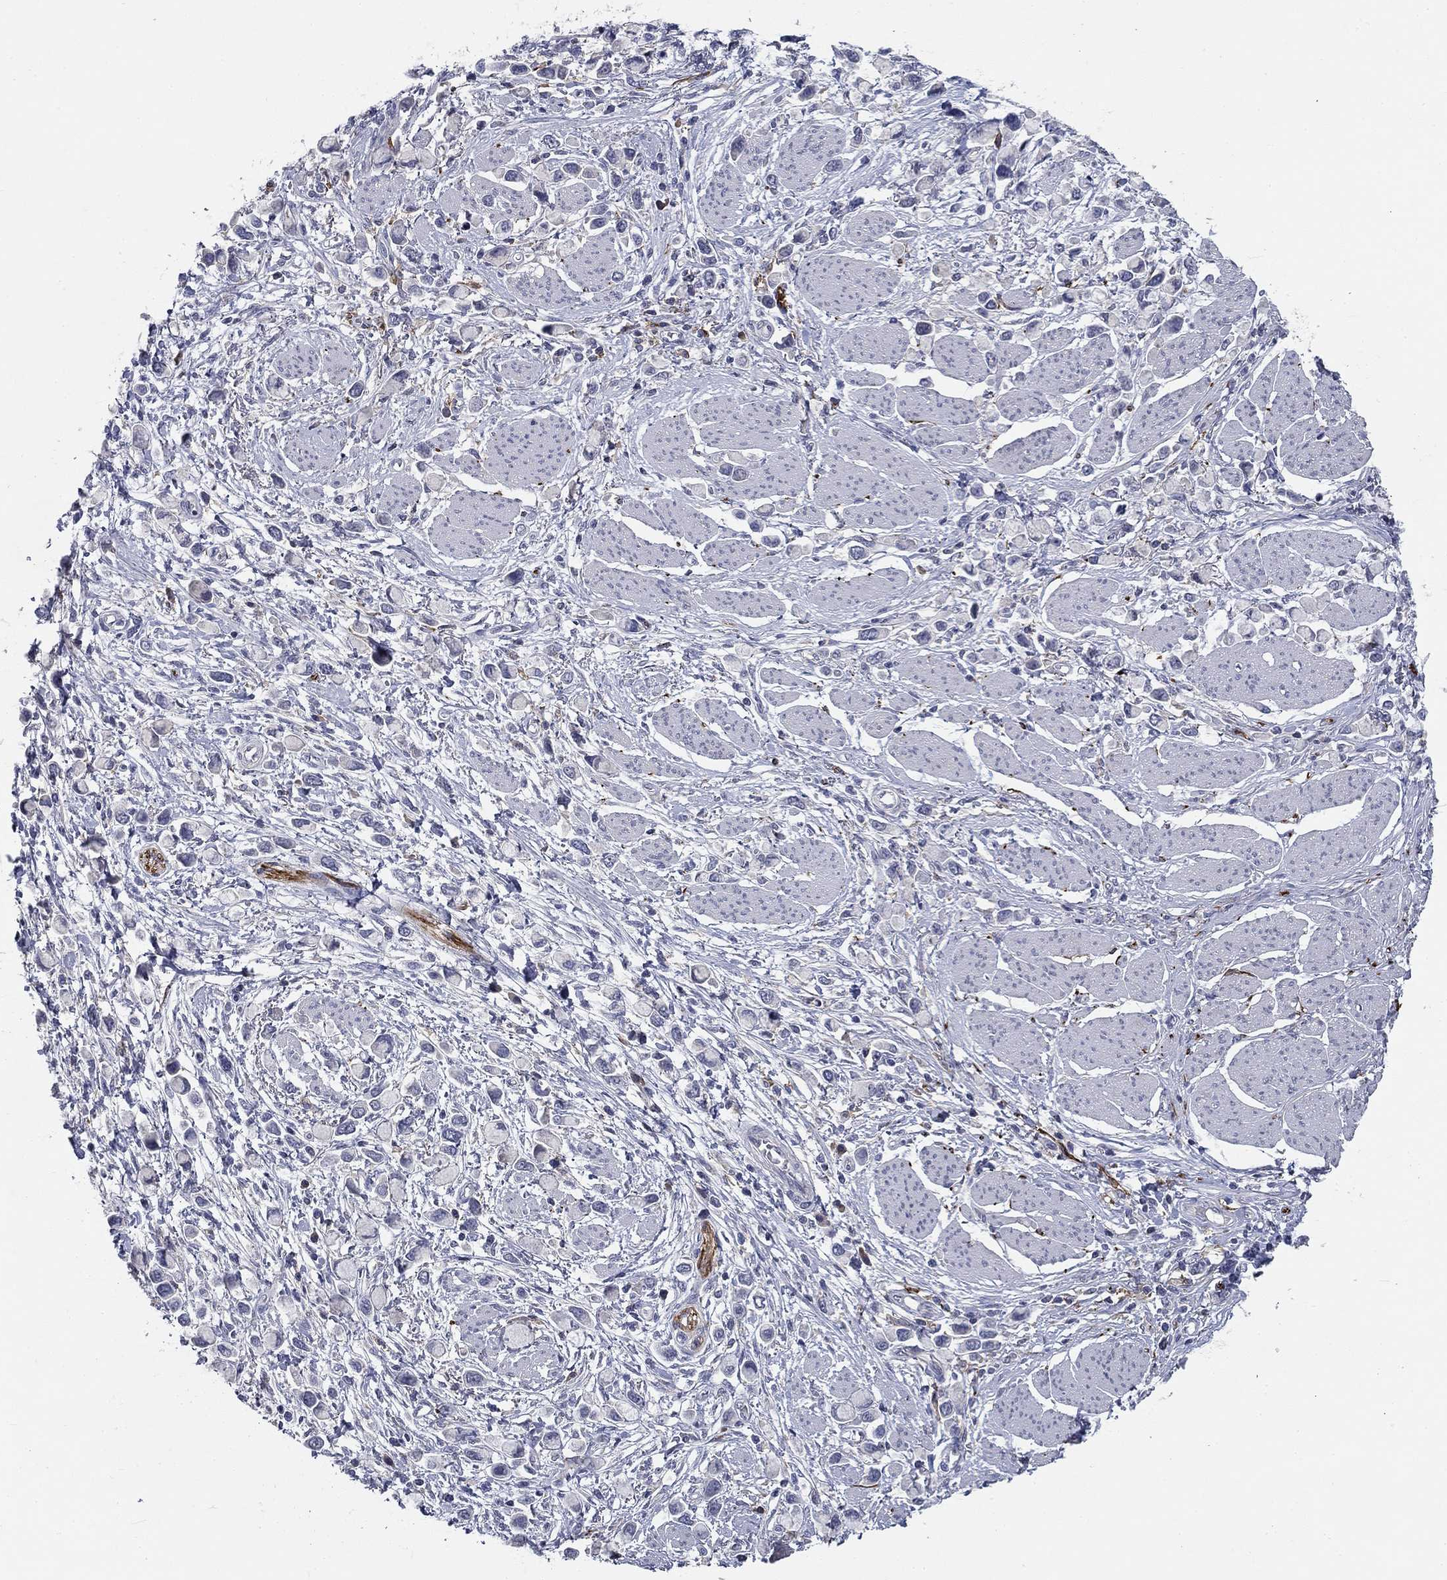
{"staining": {"intensity": "negative", "quantity": "none", "location": "none"}, "tissue": "stomach cancer", "cell_type": "Tumor cells", "image_type": "cancer", "snomed": [{"axis": "morphology", "description": "Adenocarcinoma, NOS"}, {"axis": "topography", "description": "Stomach"}], "caption": "Stomach adenocarcinoma stained for a protein using immunohistochemistry (IHC) reveals no expression tumor cells.", "gene": "CD274", "patient": {"sex": "female", "age": 81}}